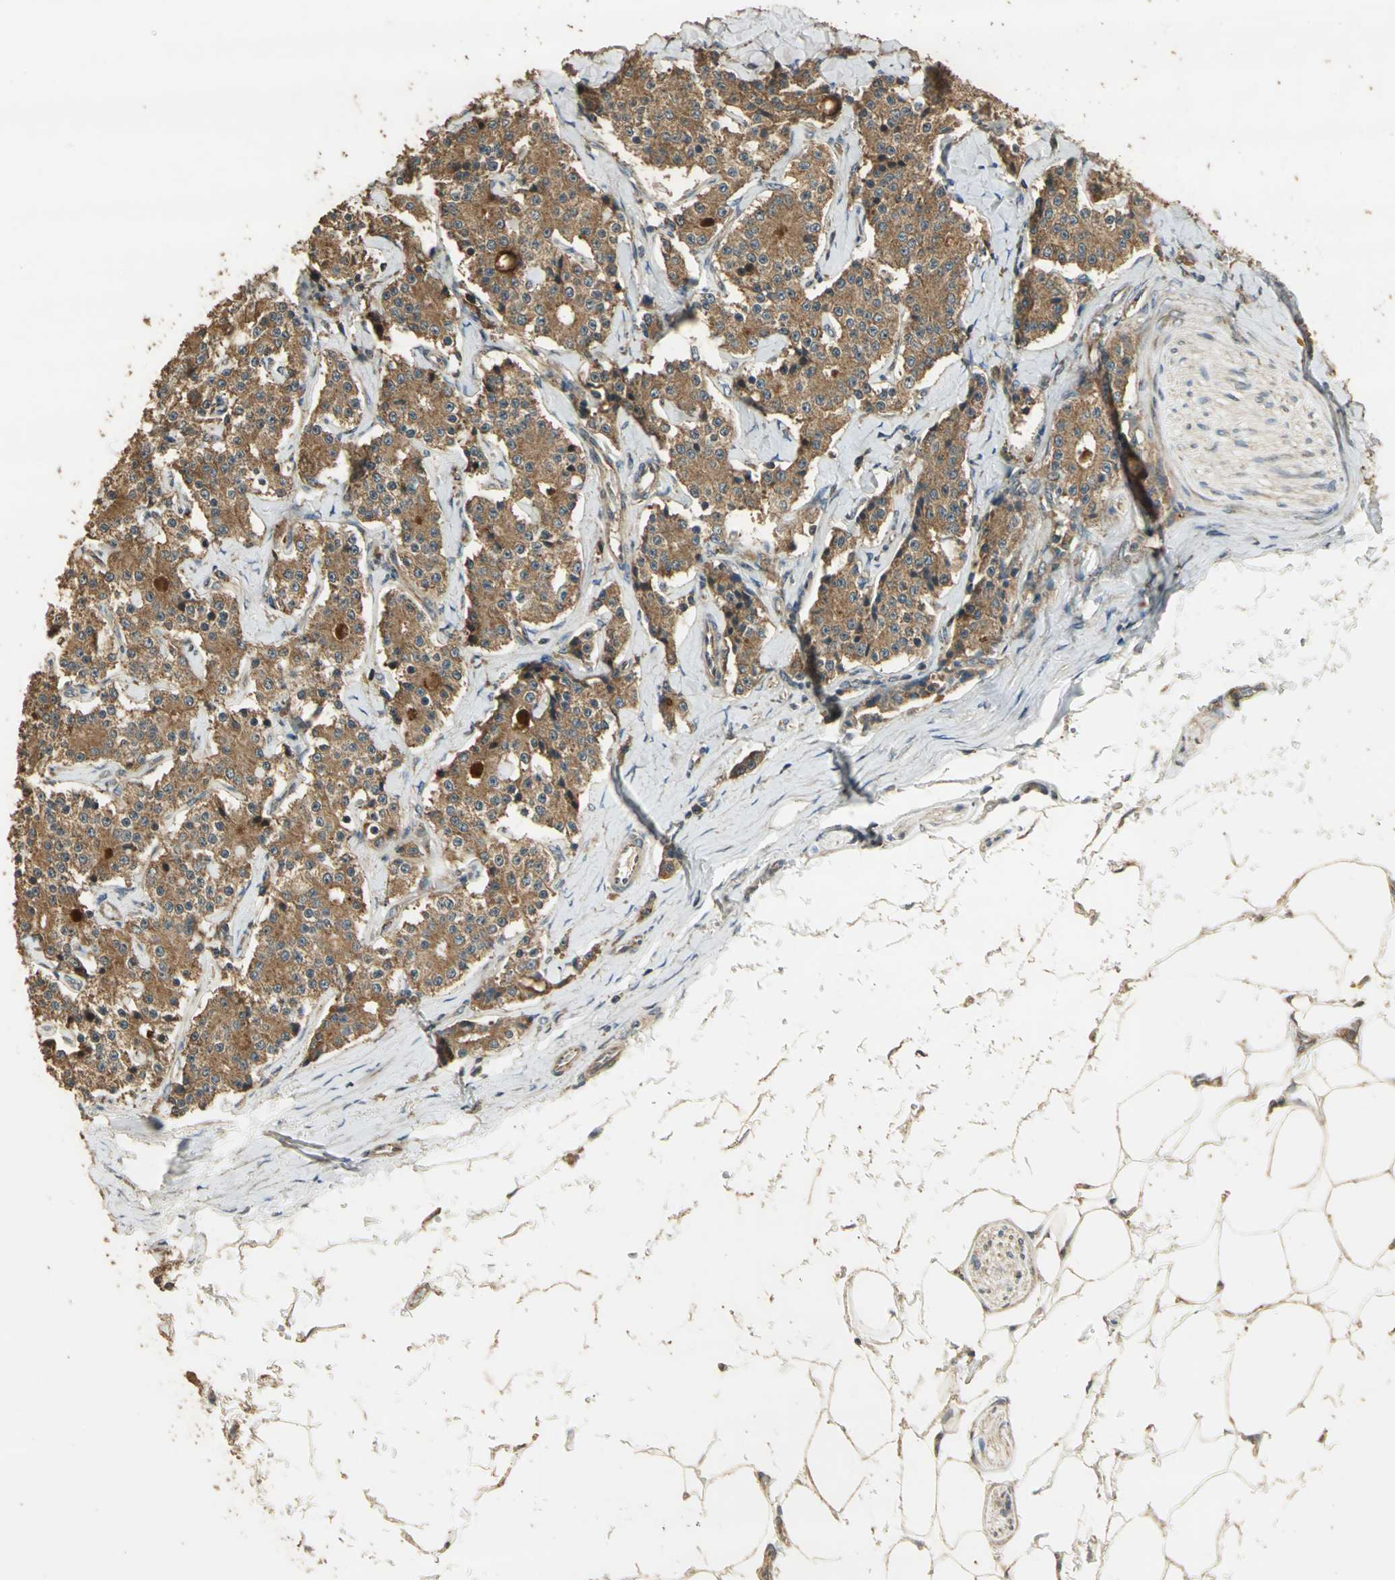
{"staining": {"intensity": "strong", "quantity": ">75%", "location": "cytoplasmic/membranous"}, "tissue": "carcinoid", "cell_type": "Tumor cells", "image_type": "cancer", "snomed": [{"axis": "morphology", "description": "Carcinoid, malignant, NOS"}, {"axis": "topography", "description": "Colon"}], "caption": "Immunohistochemical staining of human carcinoid exhibits high levels of strong cytoplasmic/membranous protein positivity in approximately >75% of tumor cells.", "gene": "KANK1", "patient": {"sex": "female", "age": 61}}